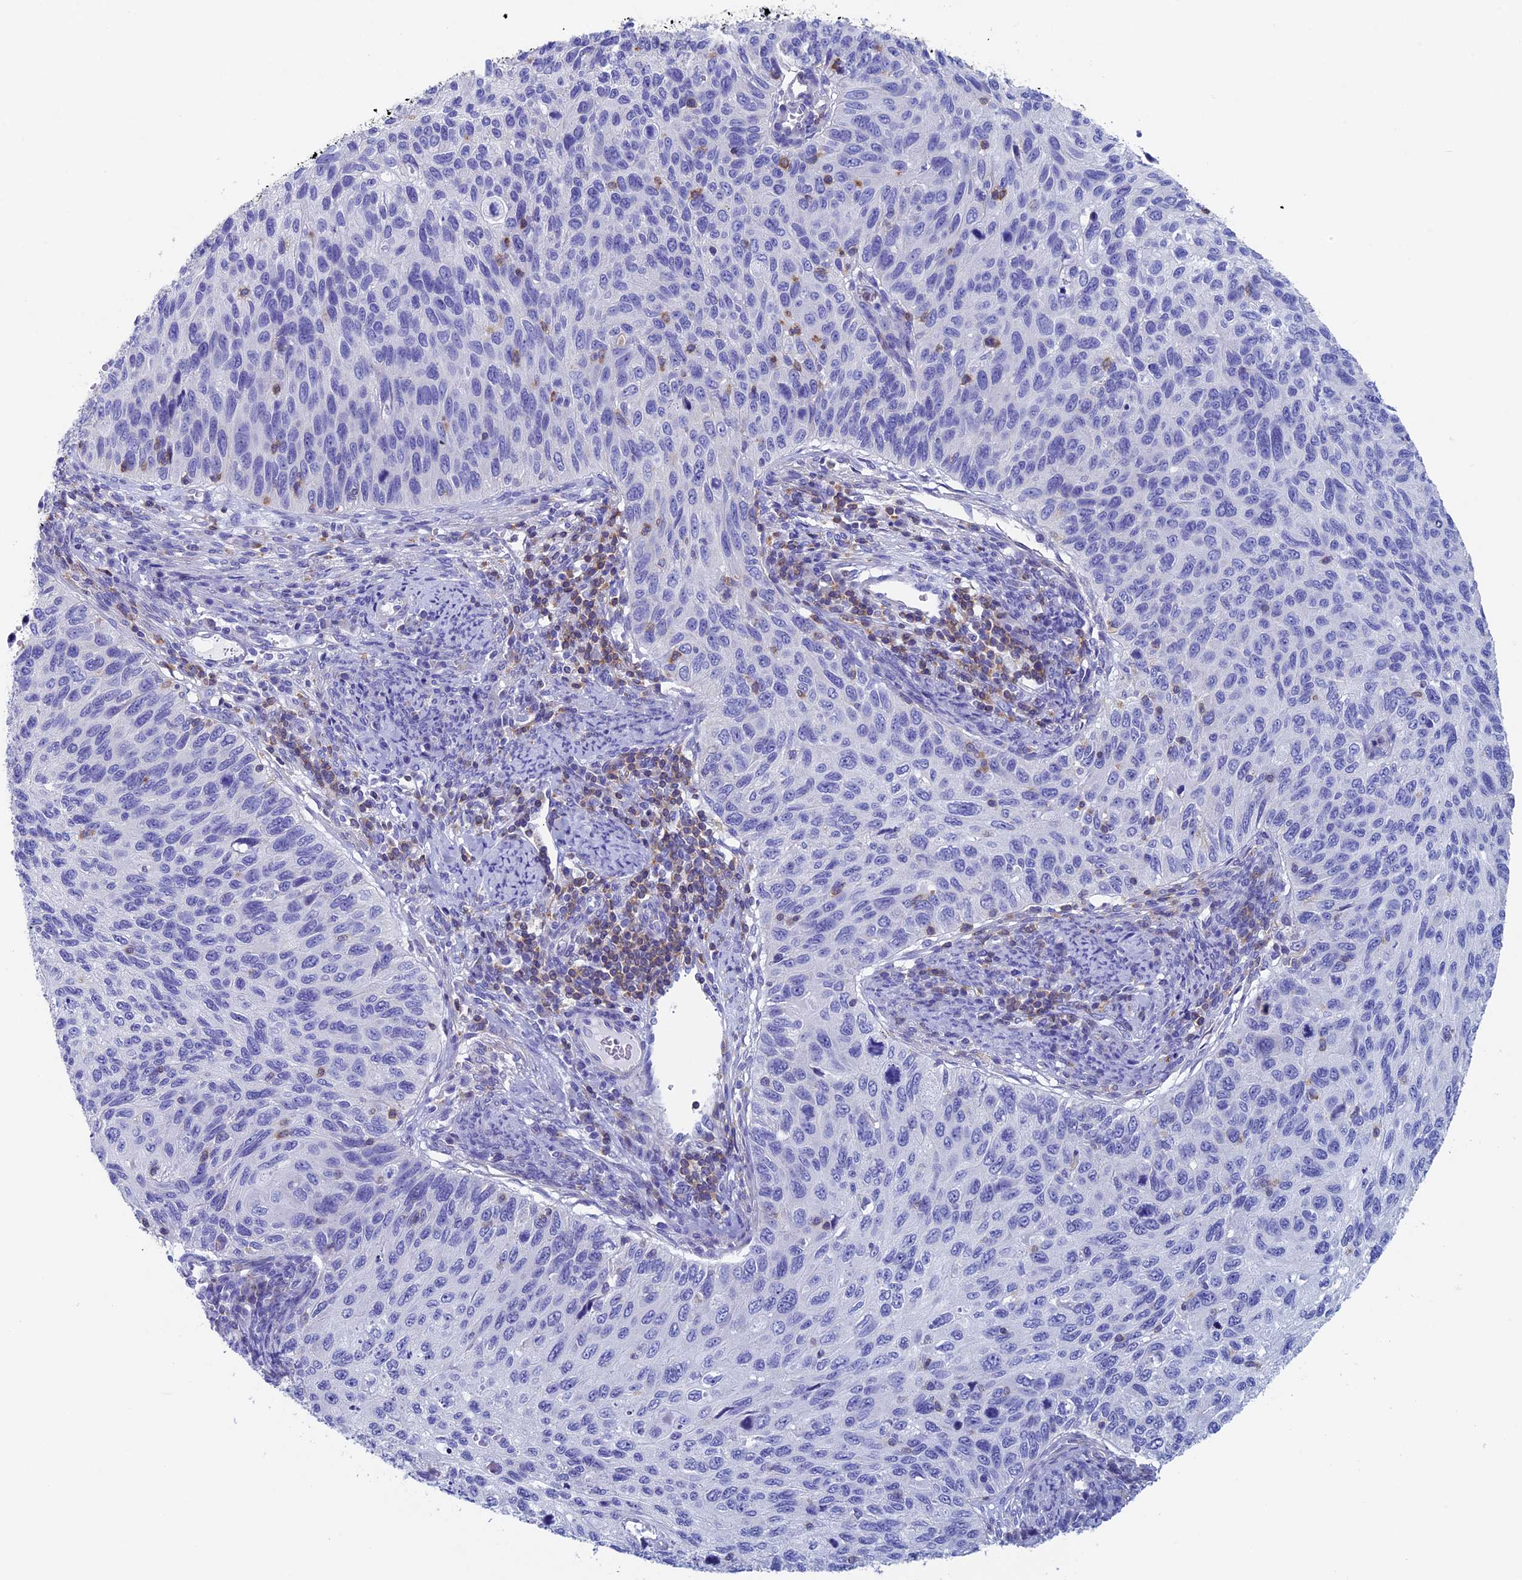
{"staining": {"intensity": "negative", "quantity": "none", "location": "none"}, "tissue": "cervical cancer", "cell_type": "Tumor cells", "image_type": "cancer", "snomed": [{"axis": "morphology", "description": "Squamous cell carcinoma, NOS"}, {"axis": "topography", "description": "Cervix"}], "caption": "High power microscopy histopathology image of an immunohistochemistry photomicrograph of cervical cancer (squamous cell carcinoma), revealing no significant positivity in tumor cells.", "gene": "SEPTIN1", "patient": {"sex": "female", "age": 70}}